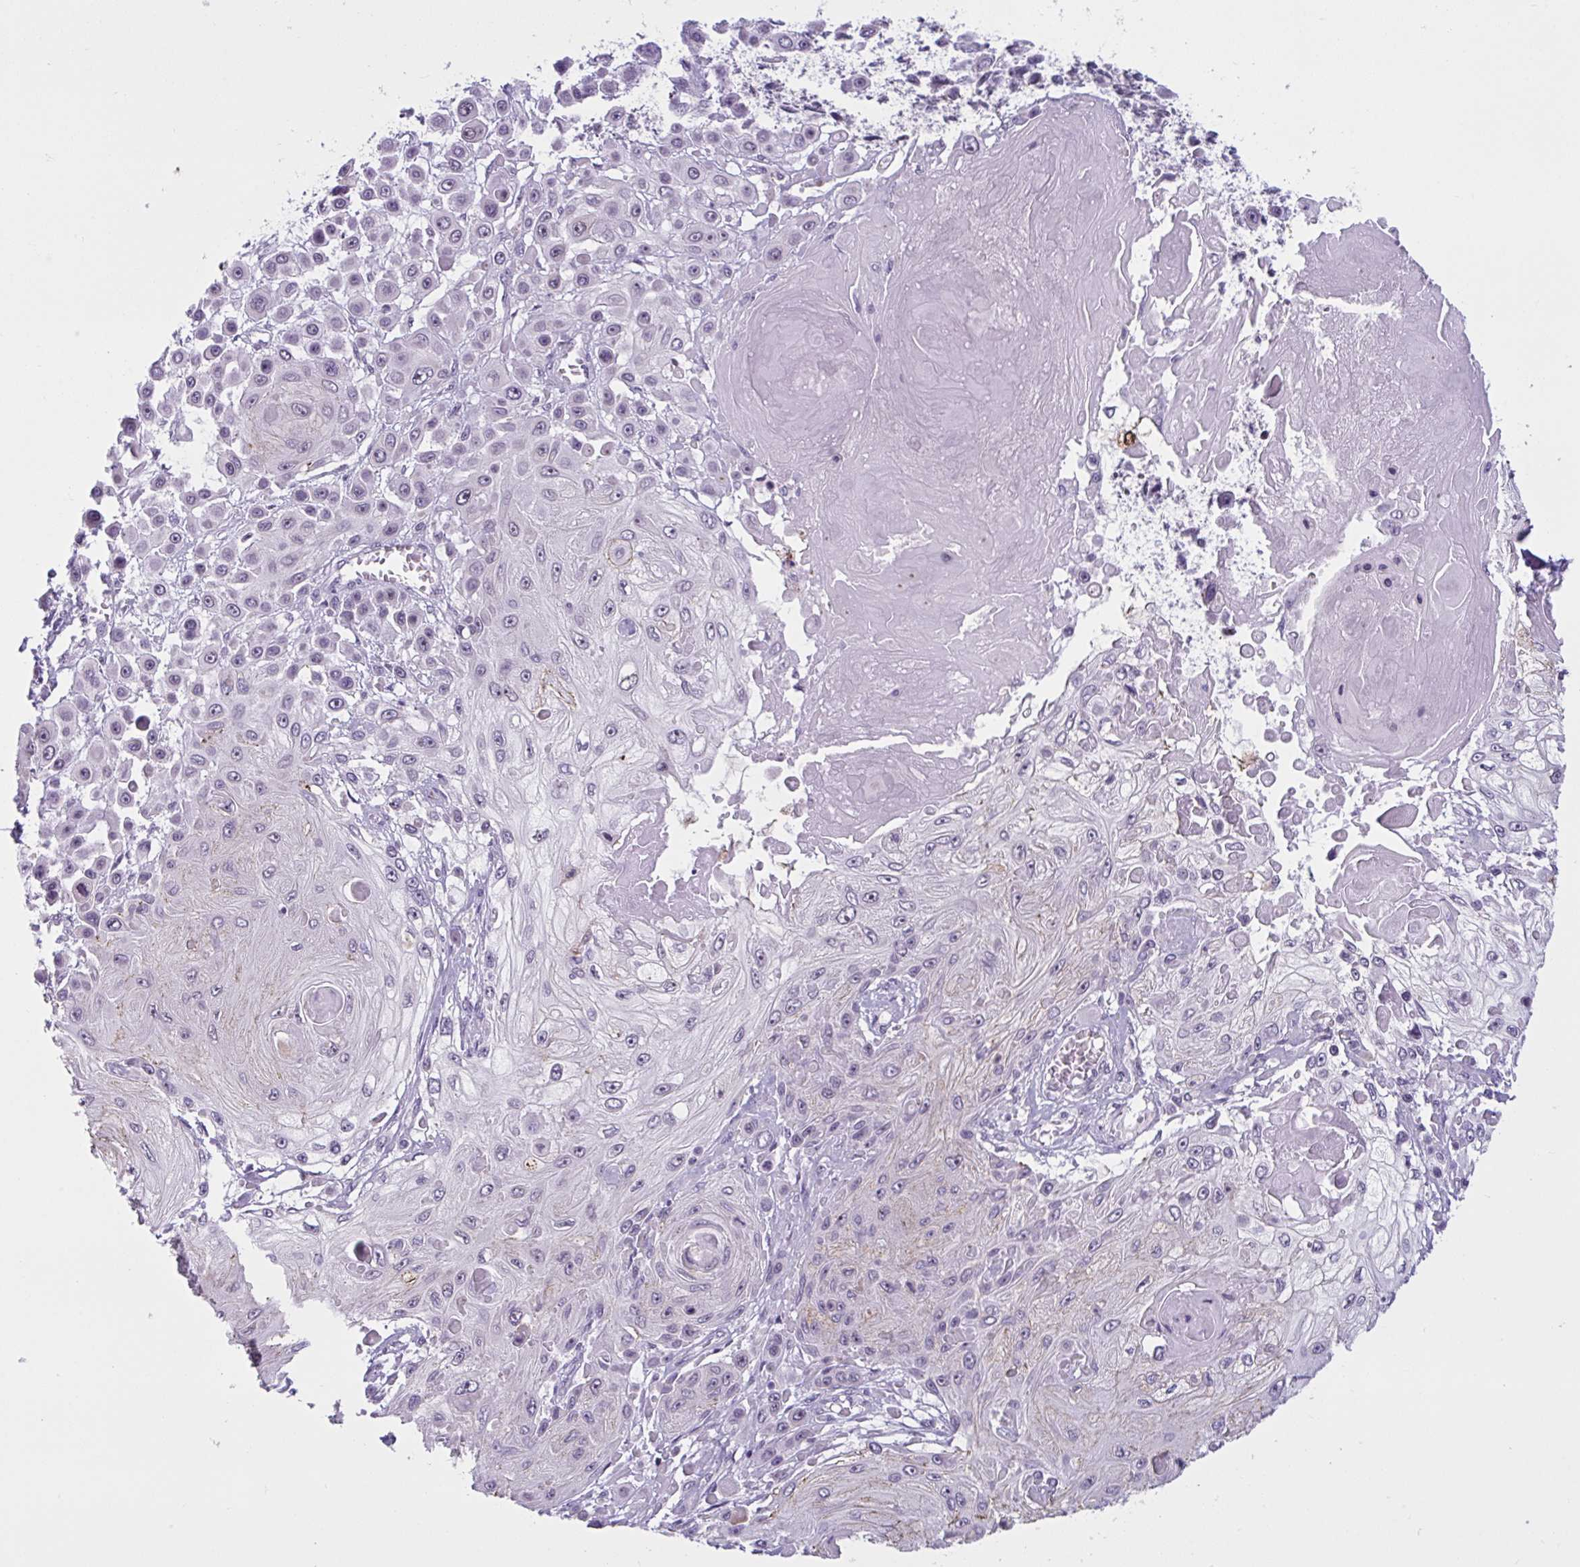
{"staining": {"intensity": "negative", "quantity": "none", "location": "none"}, "tissue": "skin cancer", "cell_type": "Tumor cells", "image_type": "cancer", "snomed": [{"axis": "morphology", "description": "Squamous cell carcinoma, NOS"}, {"axis": "topography", "description": "Skin"}], "caption": "This is a photomicrograph of IHC staining of squamous cell carcinoma (skin), which shows no staining in tumor cells.", "gene": "TGM6", "patient": {"sex": "male", "age": 67}}